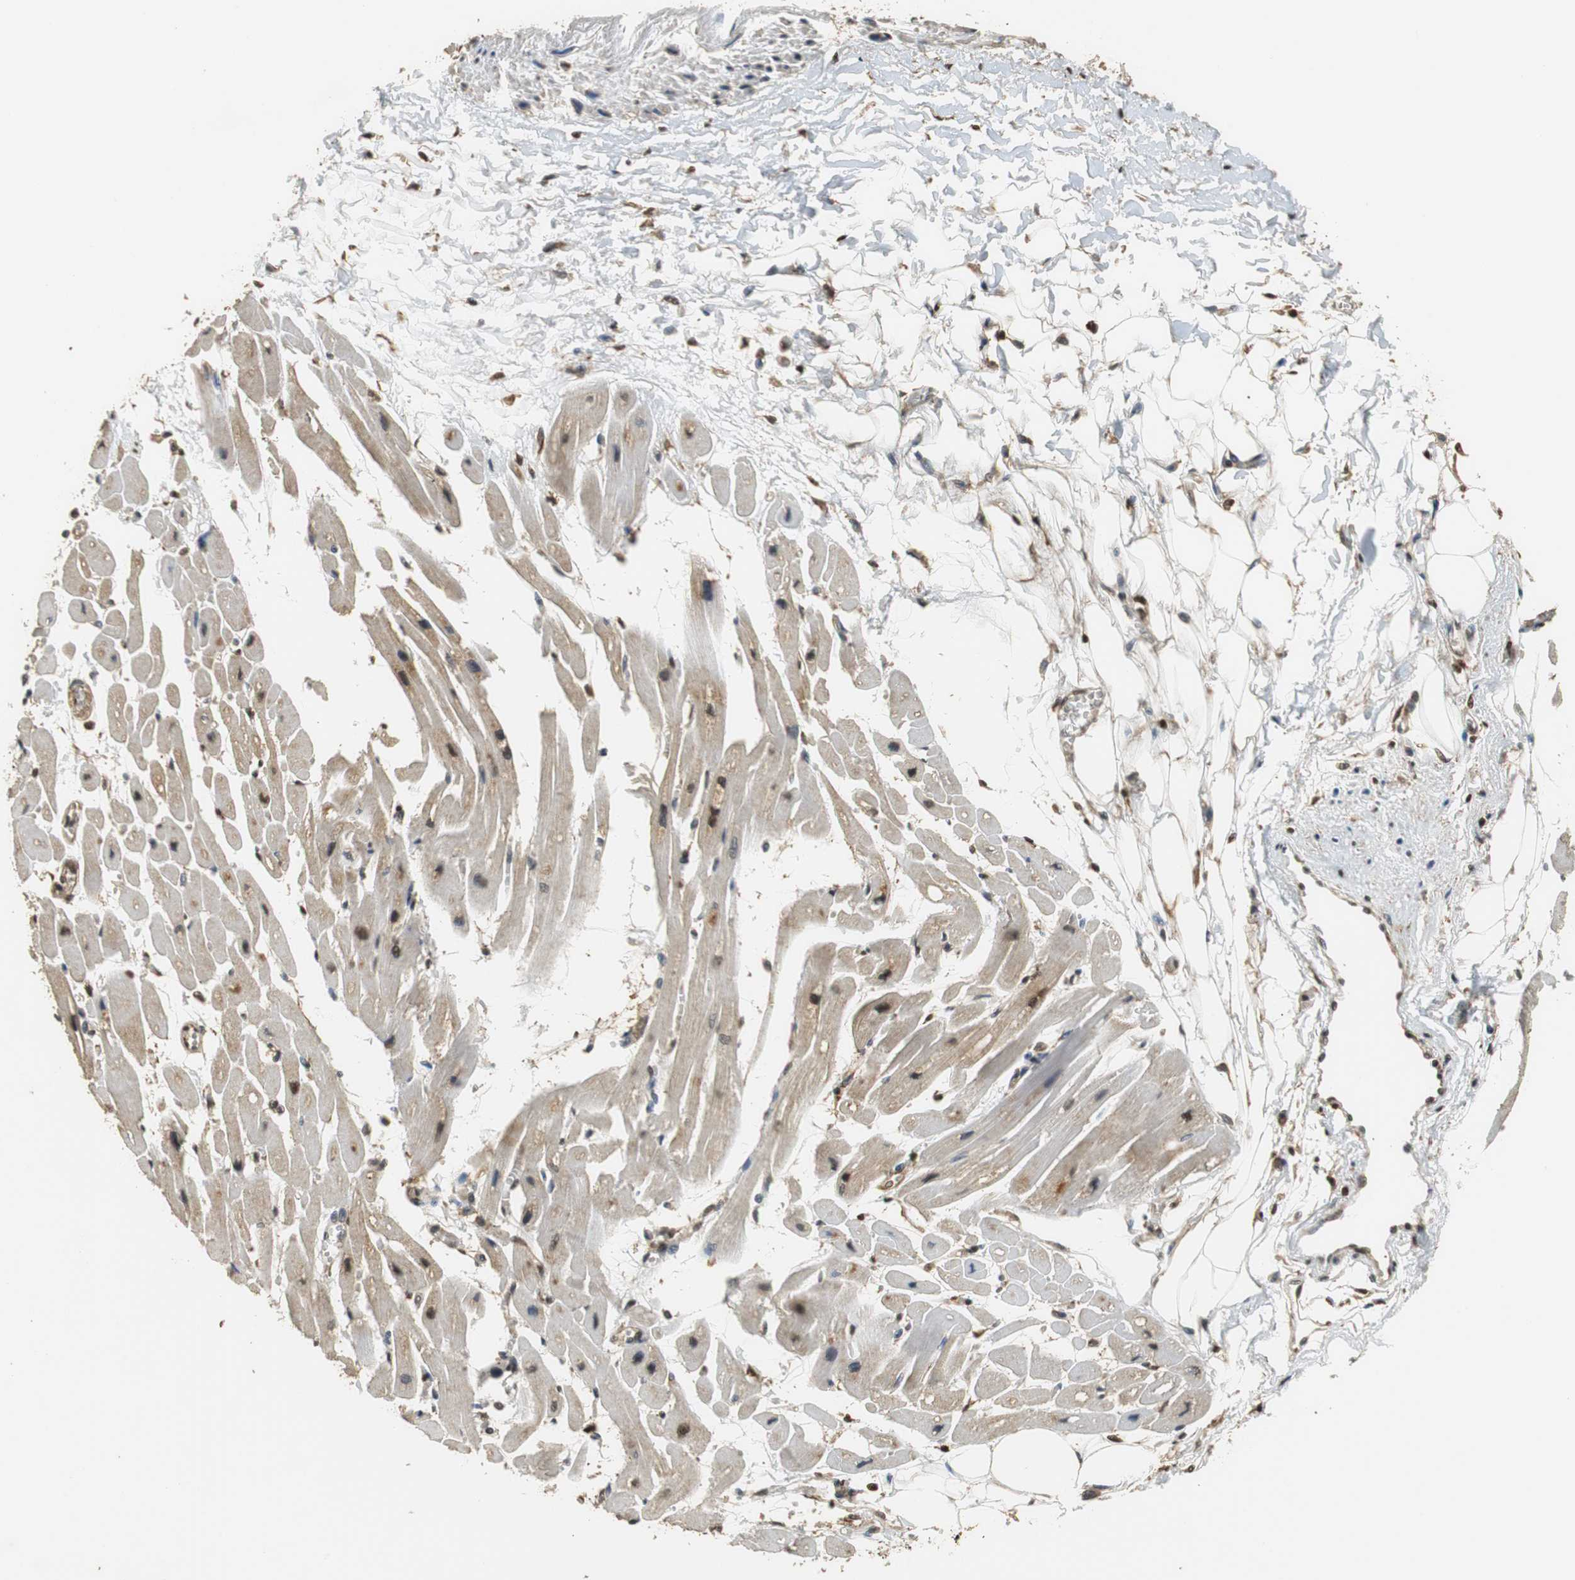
{"staining": {"intensity": "moderate", "quantity": ">75%", "location": "cytoplasmic/membranous,nuclear"}, "tissue": "heart muscle", "cell_type": "Cardiomyocytes", "image_type": "normal", "snomed": [{"axis": "morphology", "description": "Normal tissue, NOS"}, {"axis": "topography", "description": "Heart"}], "caption": "High-power microscopy captured an IHC micrograph of normal heart muscle, revealing moderate cytoplasmic/membranous,nuclear expression in about >75% of cardiomyocytes.", "gene": "UBQLN2", "patient": {"sex": "female", "age": 54}}